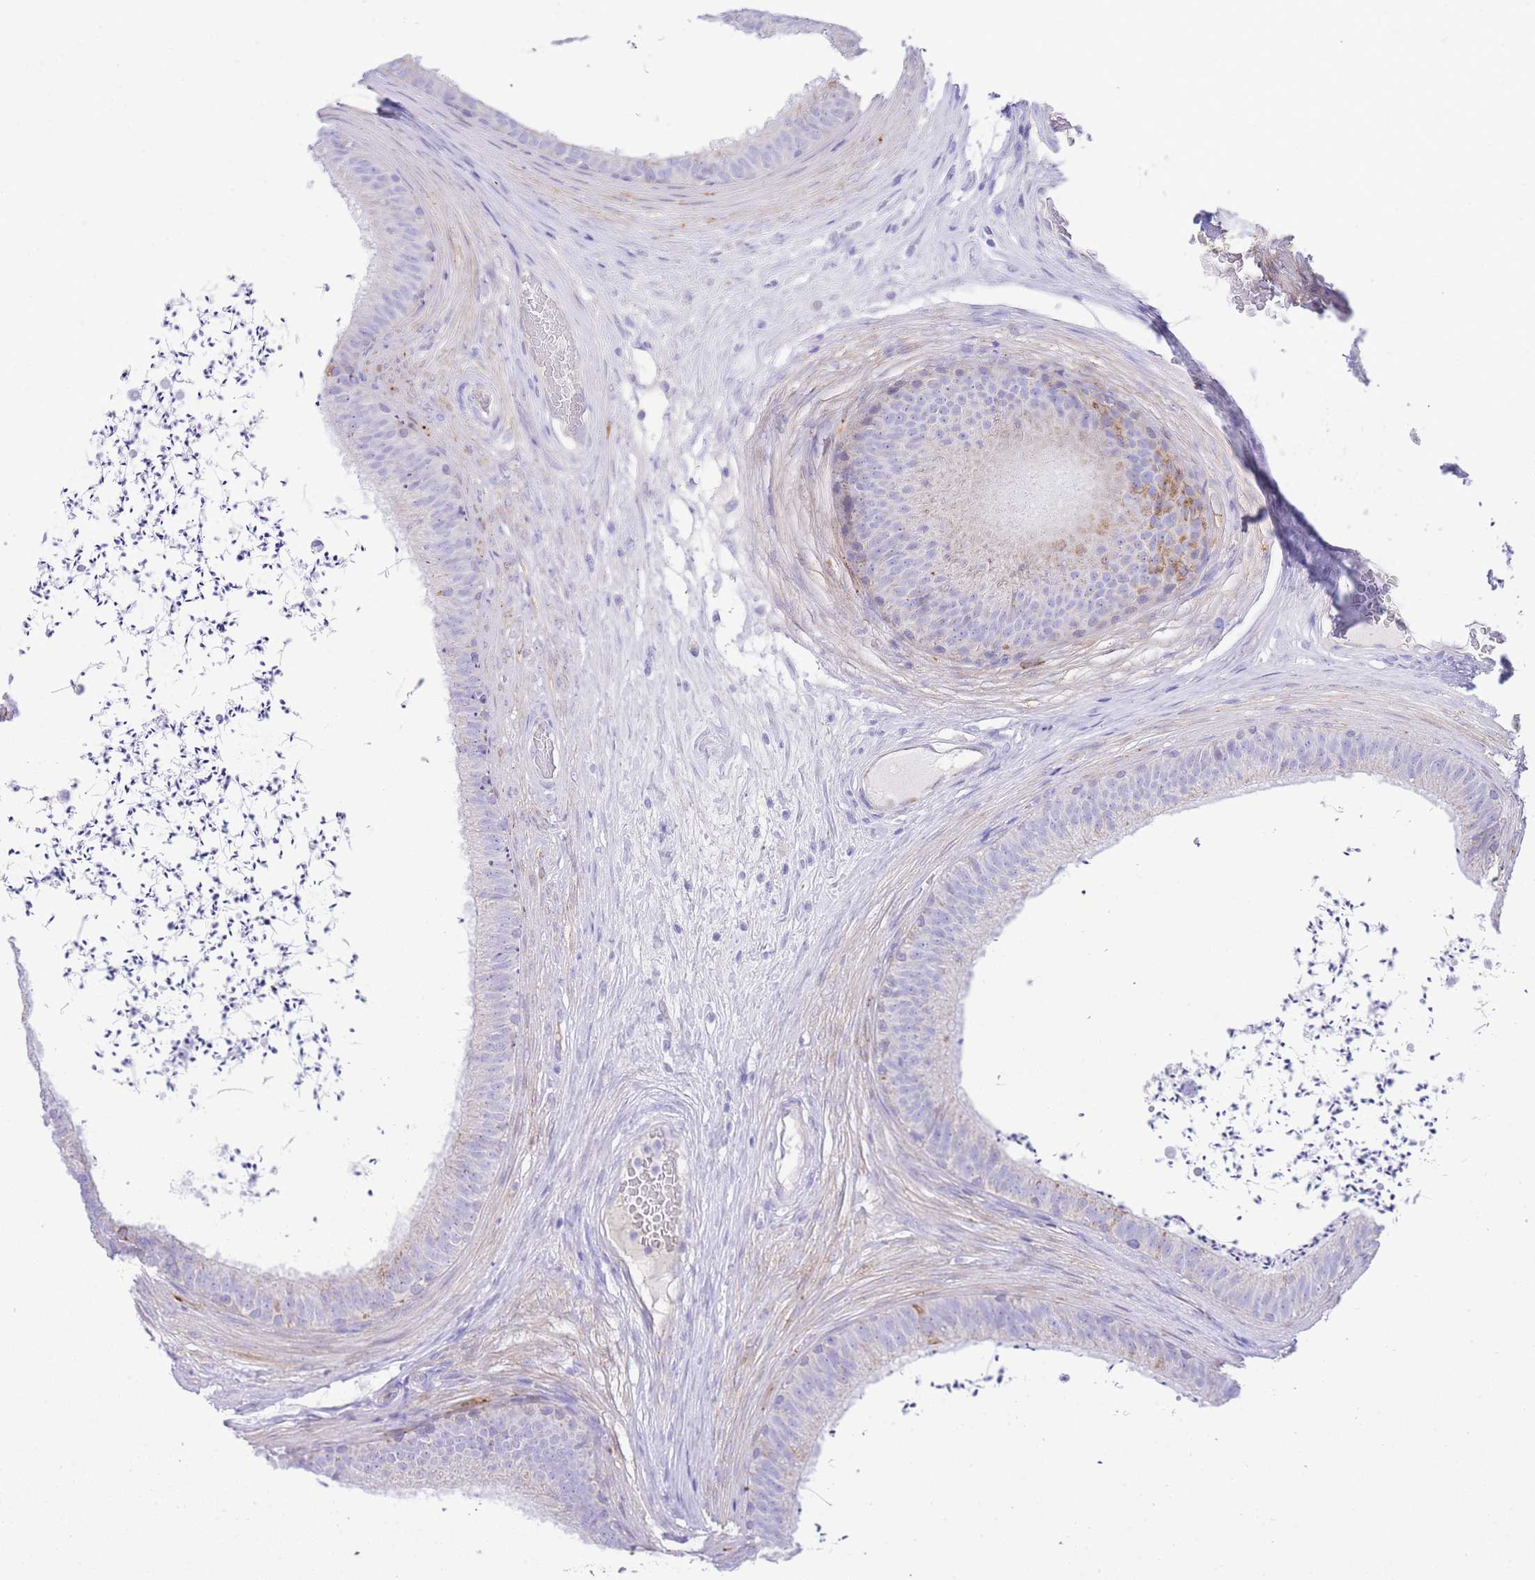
{"staining": {"intensity": "weak", "quantity": "<25%", "location": "cytoplasmic/membranous"}, "tissue": "epididymis", "cell_type": "Glandular cells", "image_type": "normal", "snomed": [{"axis": "morphology", "description": "Normal tissue, NOS"}, {"axis": "topography", "description": "Testis"}, {"axis": "topography", "description": "Epididymis"}], "caption": "Epididymis was stained to show a protein in brown. There is no significant staining in glandular cells. (DAB (3,3'-diaminobenzidine) immunohistochemistry with hematoxylin counter stain).", "gene": "ACSM4", "patient": {"sex": "male", "age": 41}}